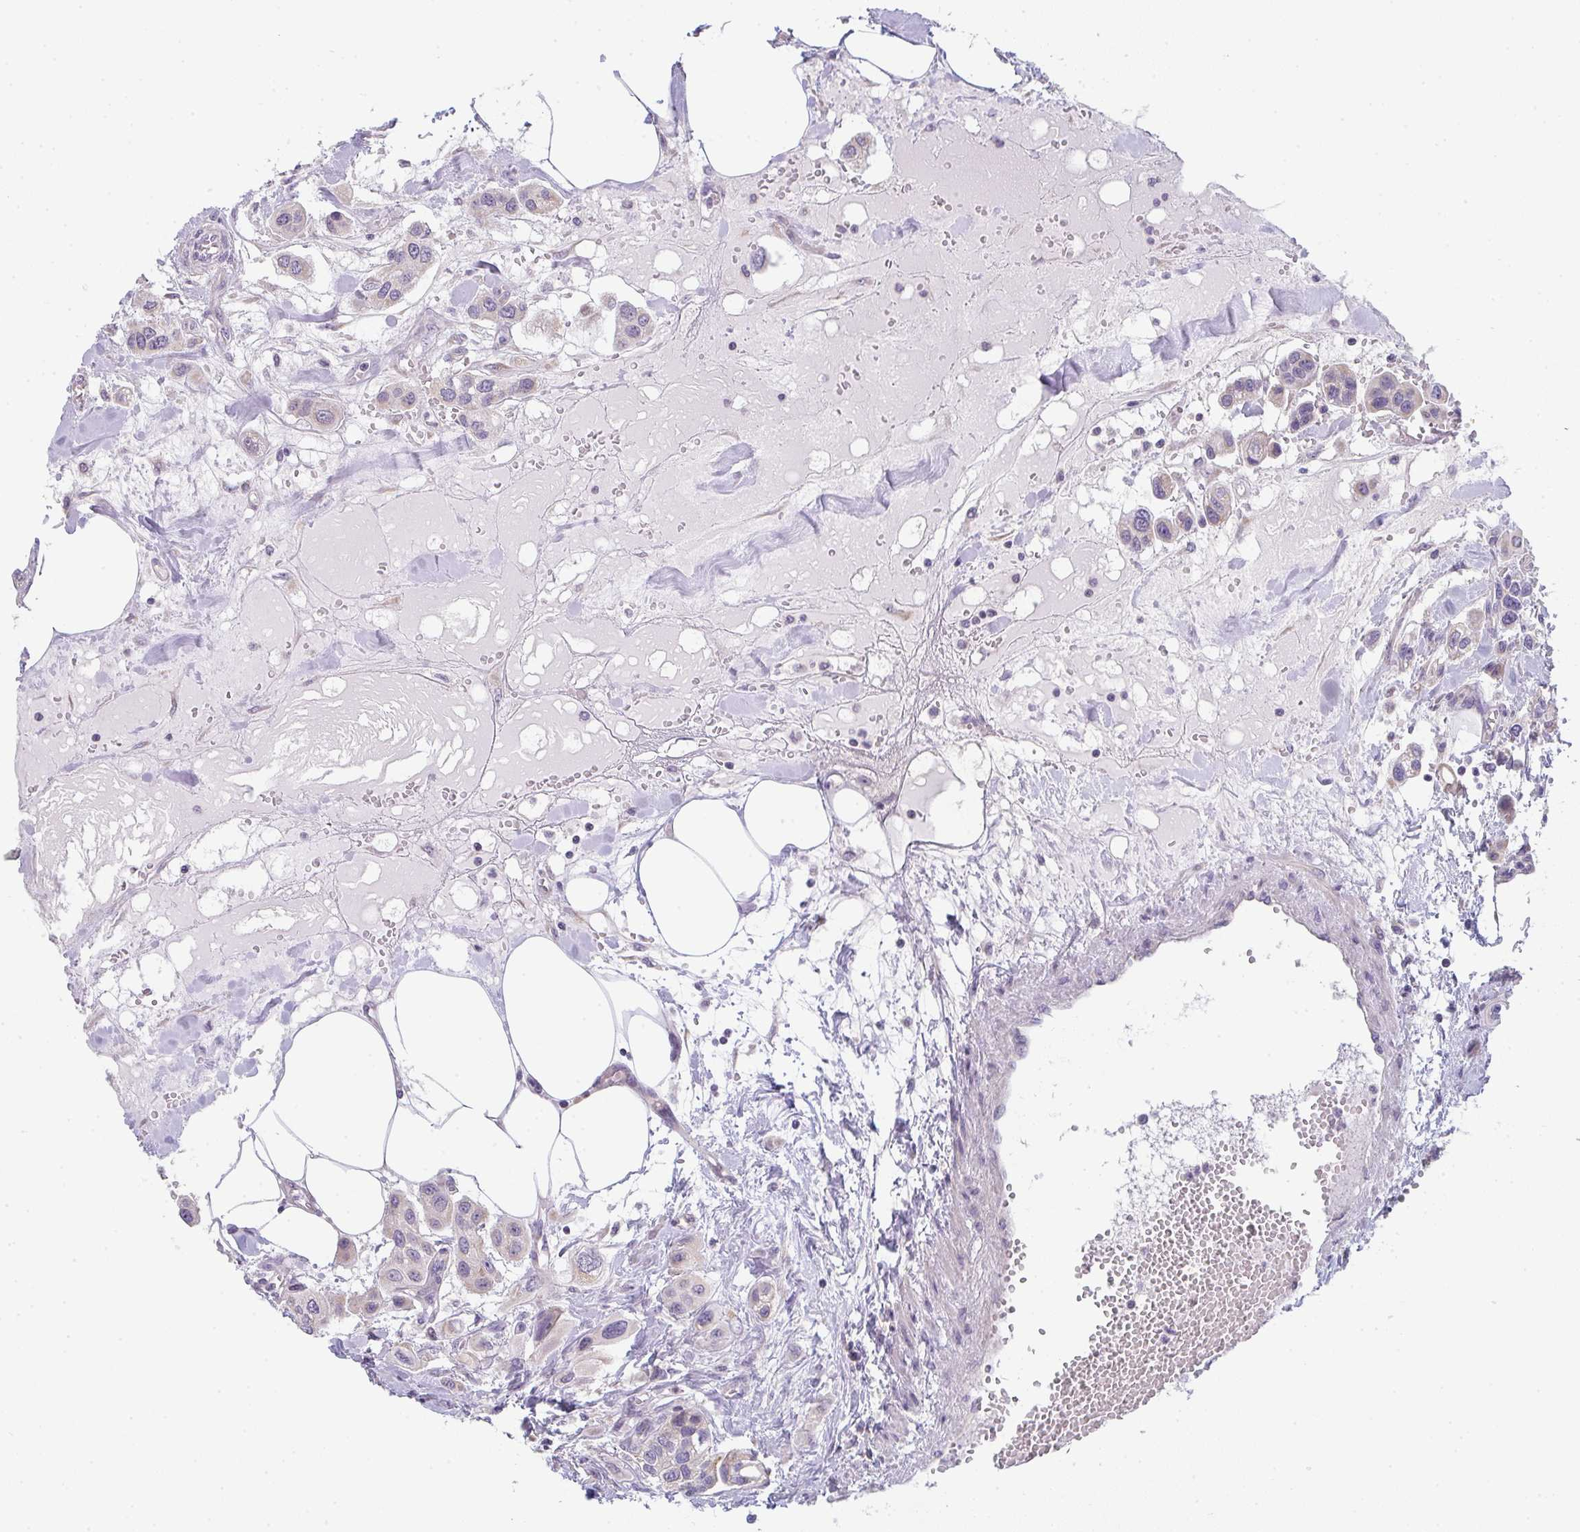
{"staining": {"intensity": "weak", "quantity": ">75%", "location": "cytoplasmic/membranous"}, "tissue": "urothelial cancer", "cell_type": "Tumor cells", "image_type": "cancer", "snomed": [{"axis": "morphology", "description": "Urothelial carcinoma, High grade"}, {"axis": "topography", "description": "Urinary bladder"}], "caption": "This is an image of immunohistochemistry staining of urothelial cancer, which shows weak positivity in the cytoplasmic/membranous of tumor cells.", "gene": "CACNA1S", "patient": {"sex": "male", "age": 67}}